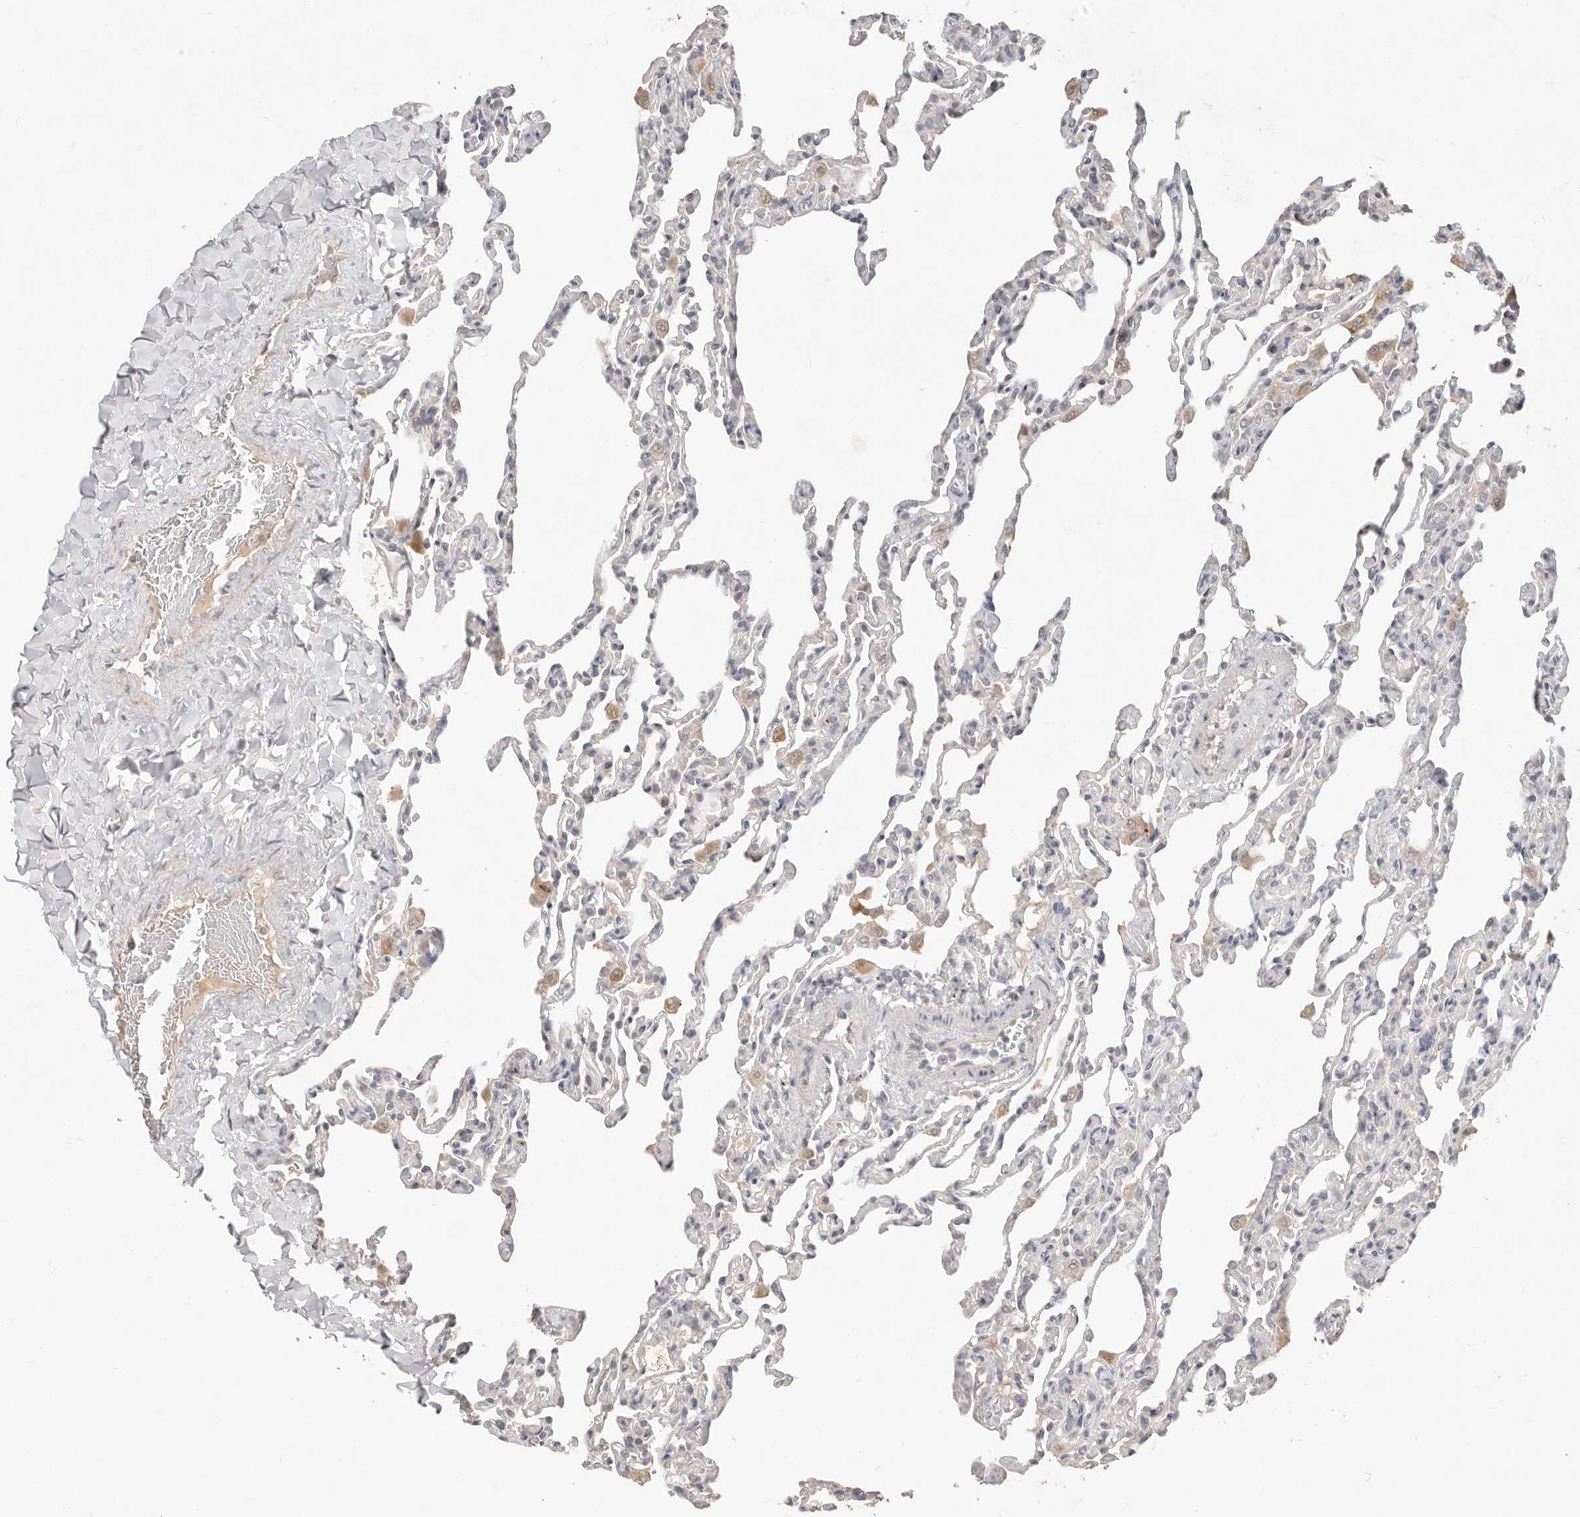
{"staining": {"intensity": "negative", "quantity": "none", "location": "none"}, "tissue": "lung", "cell_type": "Alveolar cells", "image_type": "normal", "snomed": [{"axis": "morphology", "description": "Normal tissue, NOS"}, {"axis": "topography", "description": "Lung"}], "caption": "Immunohistochemistry histopathology image of normal human lung stained for a protein (brown), which reveals no expression in alveolar cells. Nuclei are stained in blue.", "gene": "MTFR2", "patient": {"sex": "male", "age": 20}}